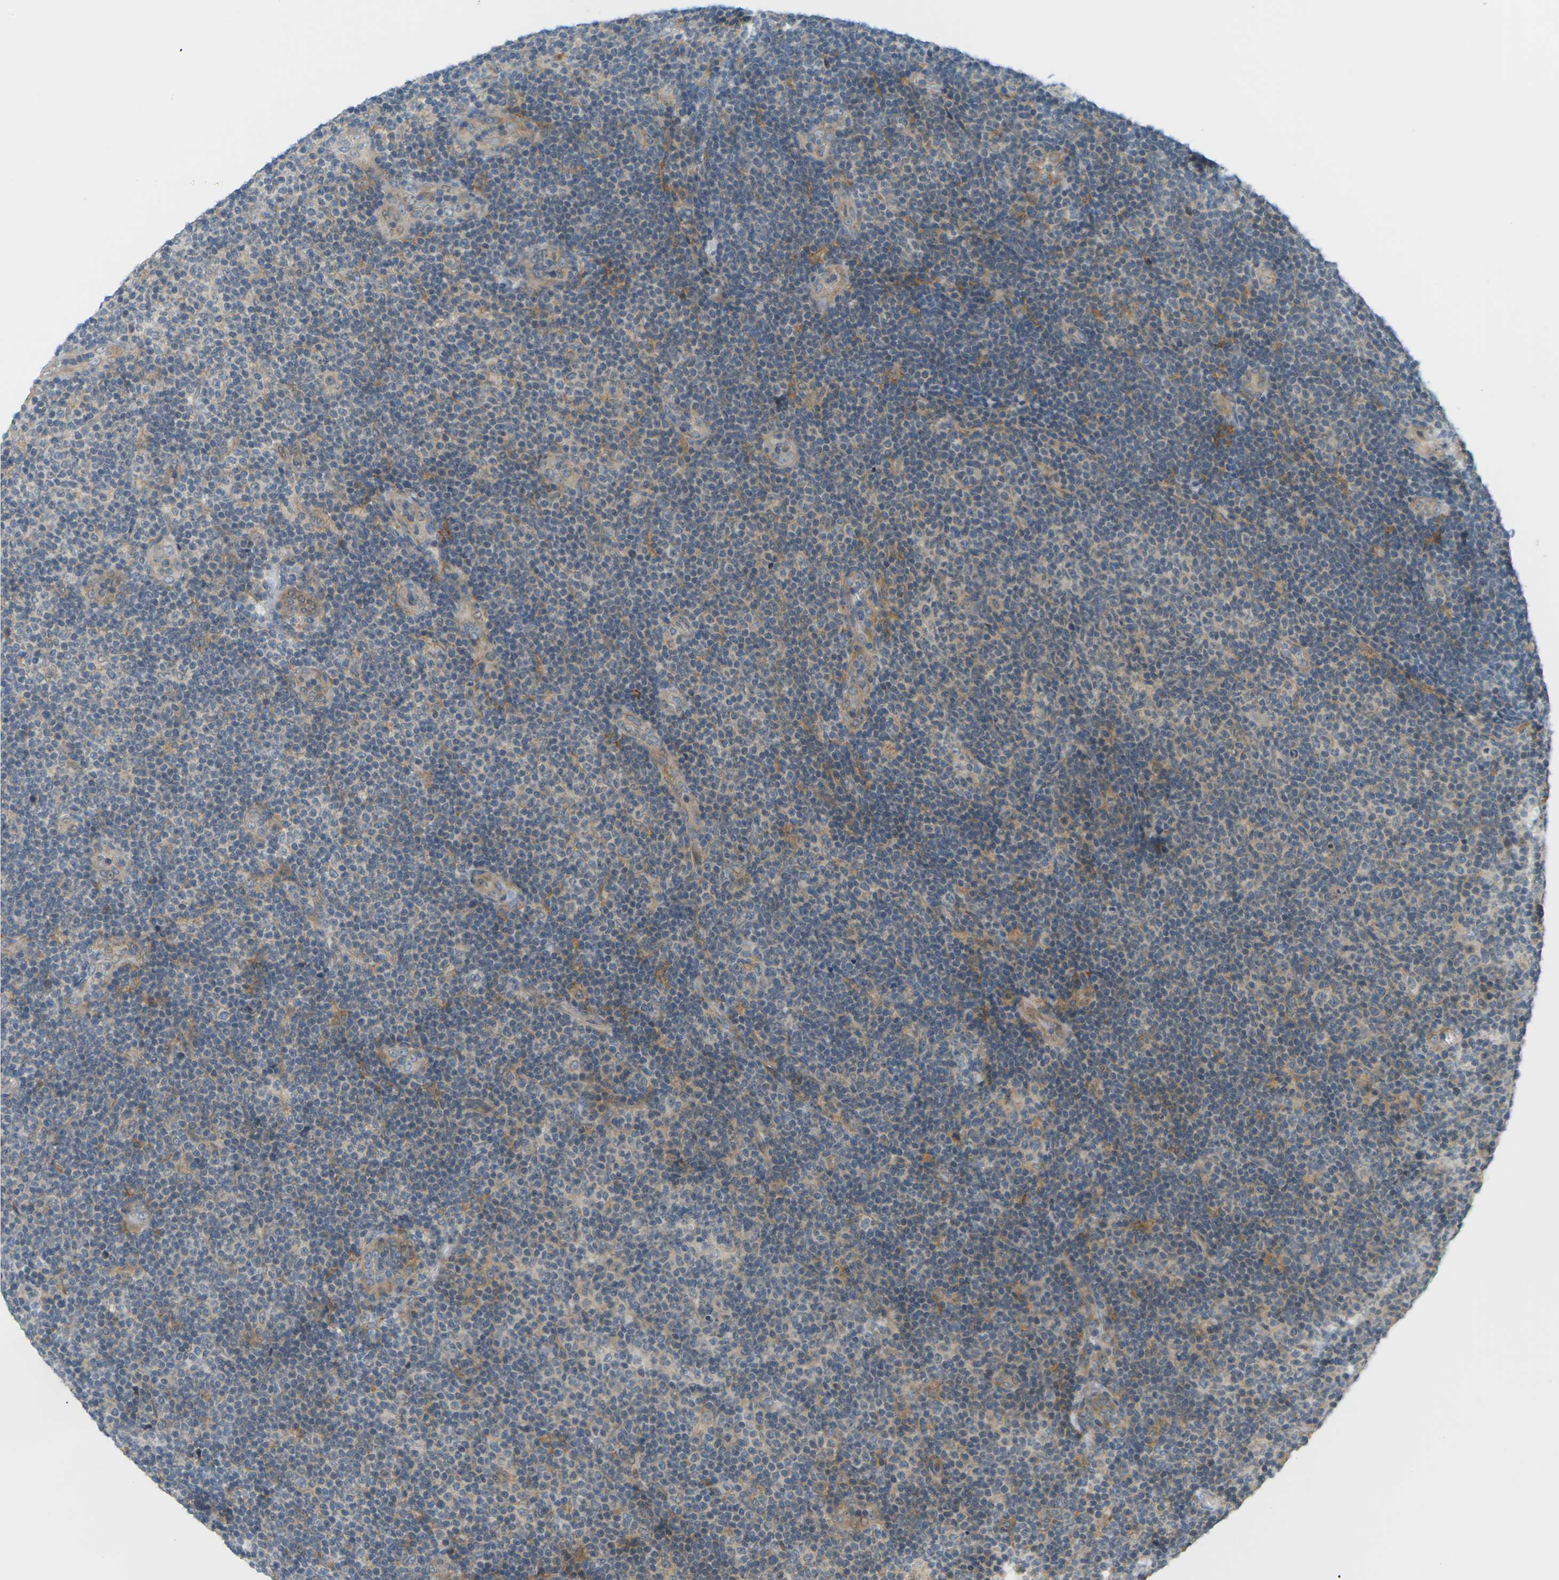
{"staining": {"intensity": "weak", "quantity": "25%-75%", "location": "cytoplasmic/membranous"}, "tissue": "lymphoma", "cell_type": "Tumor cells", "image_type": "cancer", "snomed": [{"axis": "morphology", "description": "Malignant lymphoma, non-Hodgkin's type, Low grade"}, {"axis": "topography", "description": "Lymph node"}], "caption": "Immunohistochemical staining of human lymphoma displays low levels of weak cytoplasmic/membranous protein positivity in approximately 25%-75% of tumor cells. (DAB (3,3'-diaminobenzidine) IHC, brown staining for protein, blue staining for nuclei).", "gene": "SOCS6", "patient": {"sex": "male", "age": 83}}